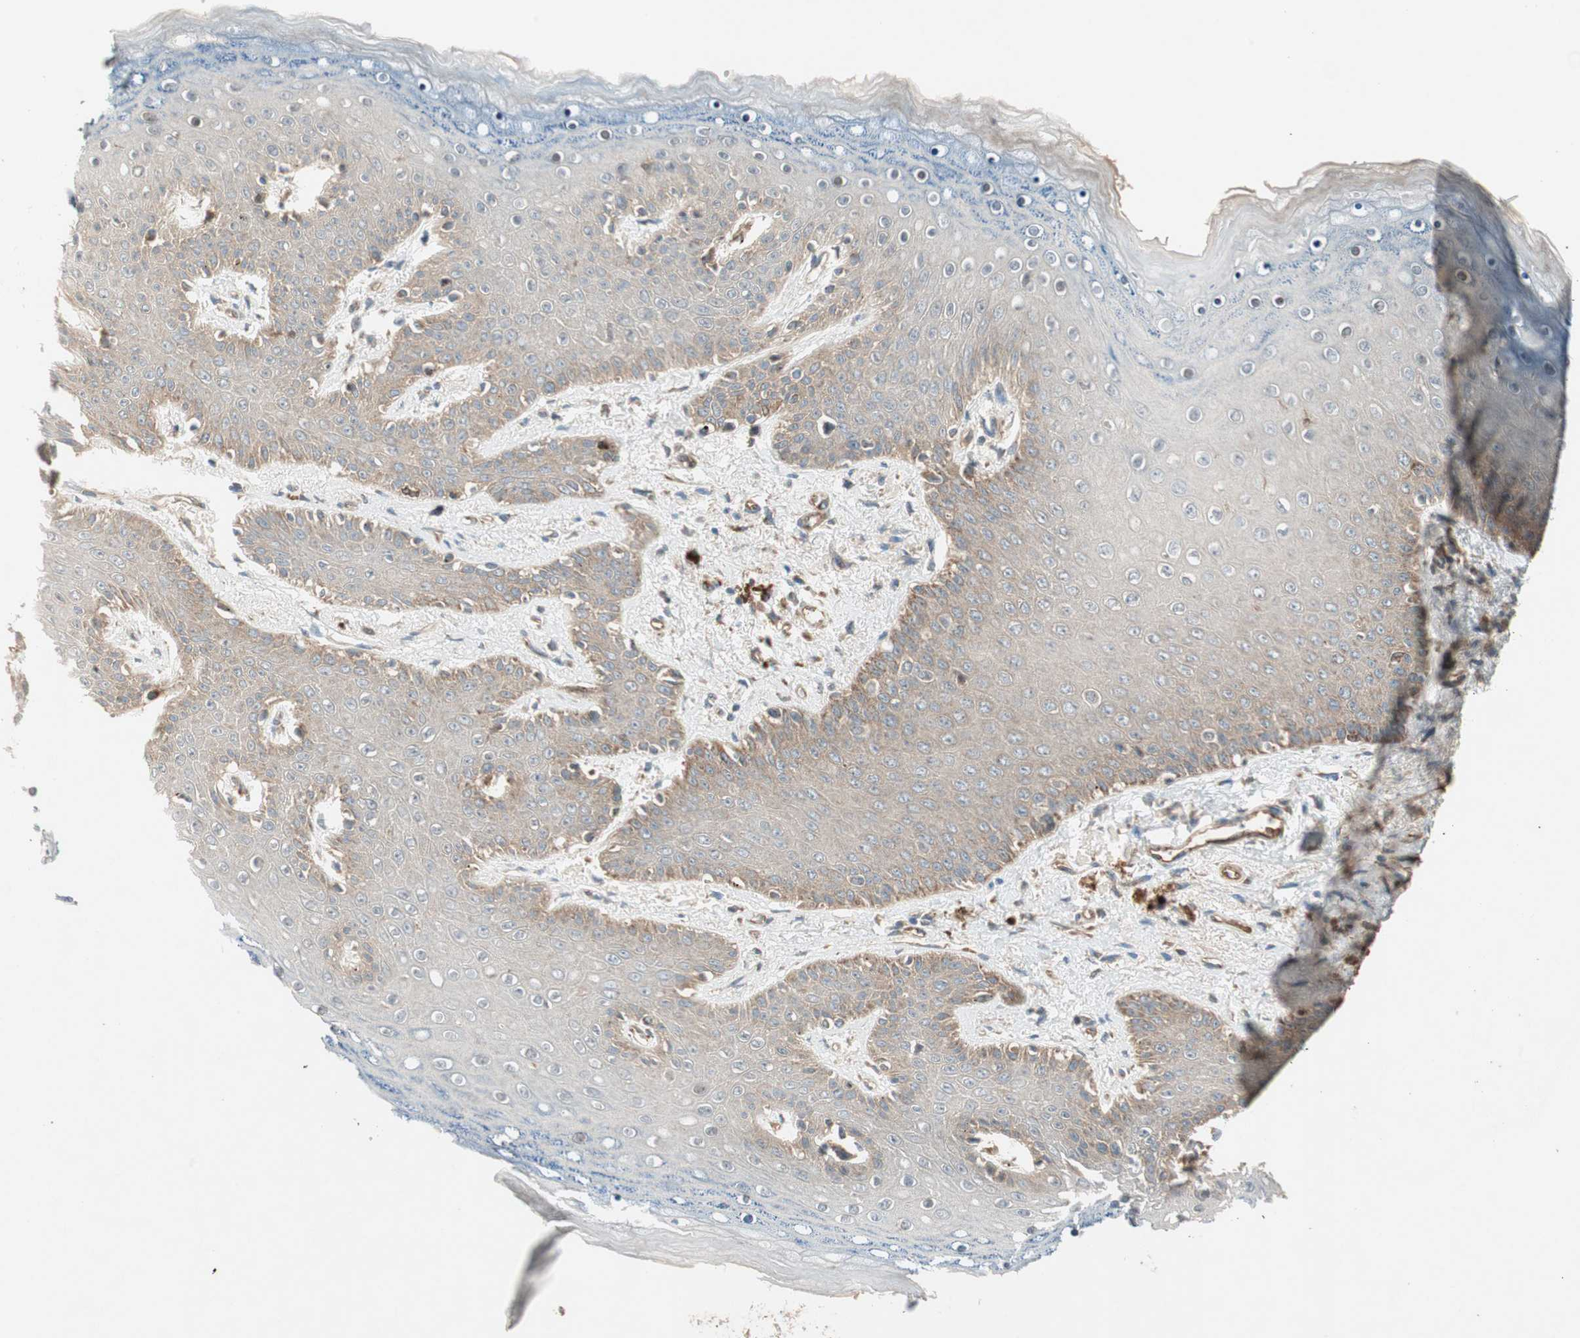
{"staining": {"intensity": "moderate", "quantity": "25%-75%", "location": "cytoplasmic/membranous"}, "tissue": "skin", "cell_type": "Epidermal cells", "image_type": "normal", "snomed": [{"axis": "morphology", "description": "Normal tissue, NOS"}, {"axis": "topography", "description": "Anal"}], "caption": "A brown stain shows moderate cytoplasmic/membranous staining of a protein in epidermal cells of unremarkable human skin. The staining was performed using DAB to visualize the protein expression in brown, while the nuclei were stained in blue with hematoxylin (Magnification: 20x).", "gene": "CHADL", "patient": {"sex": "female", "age": 46}}